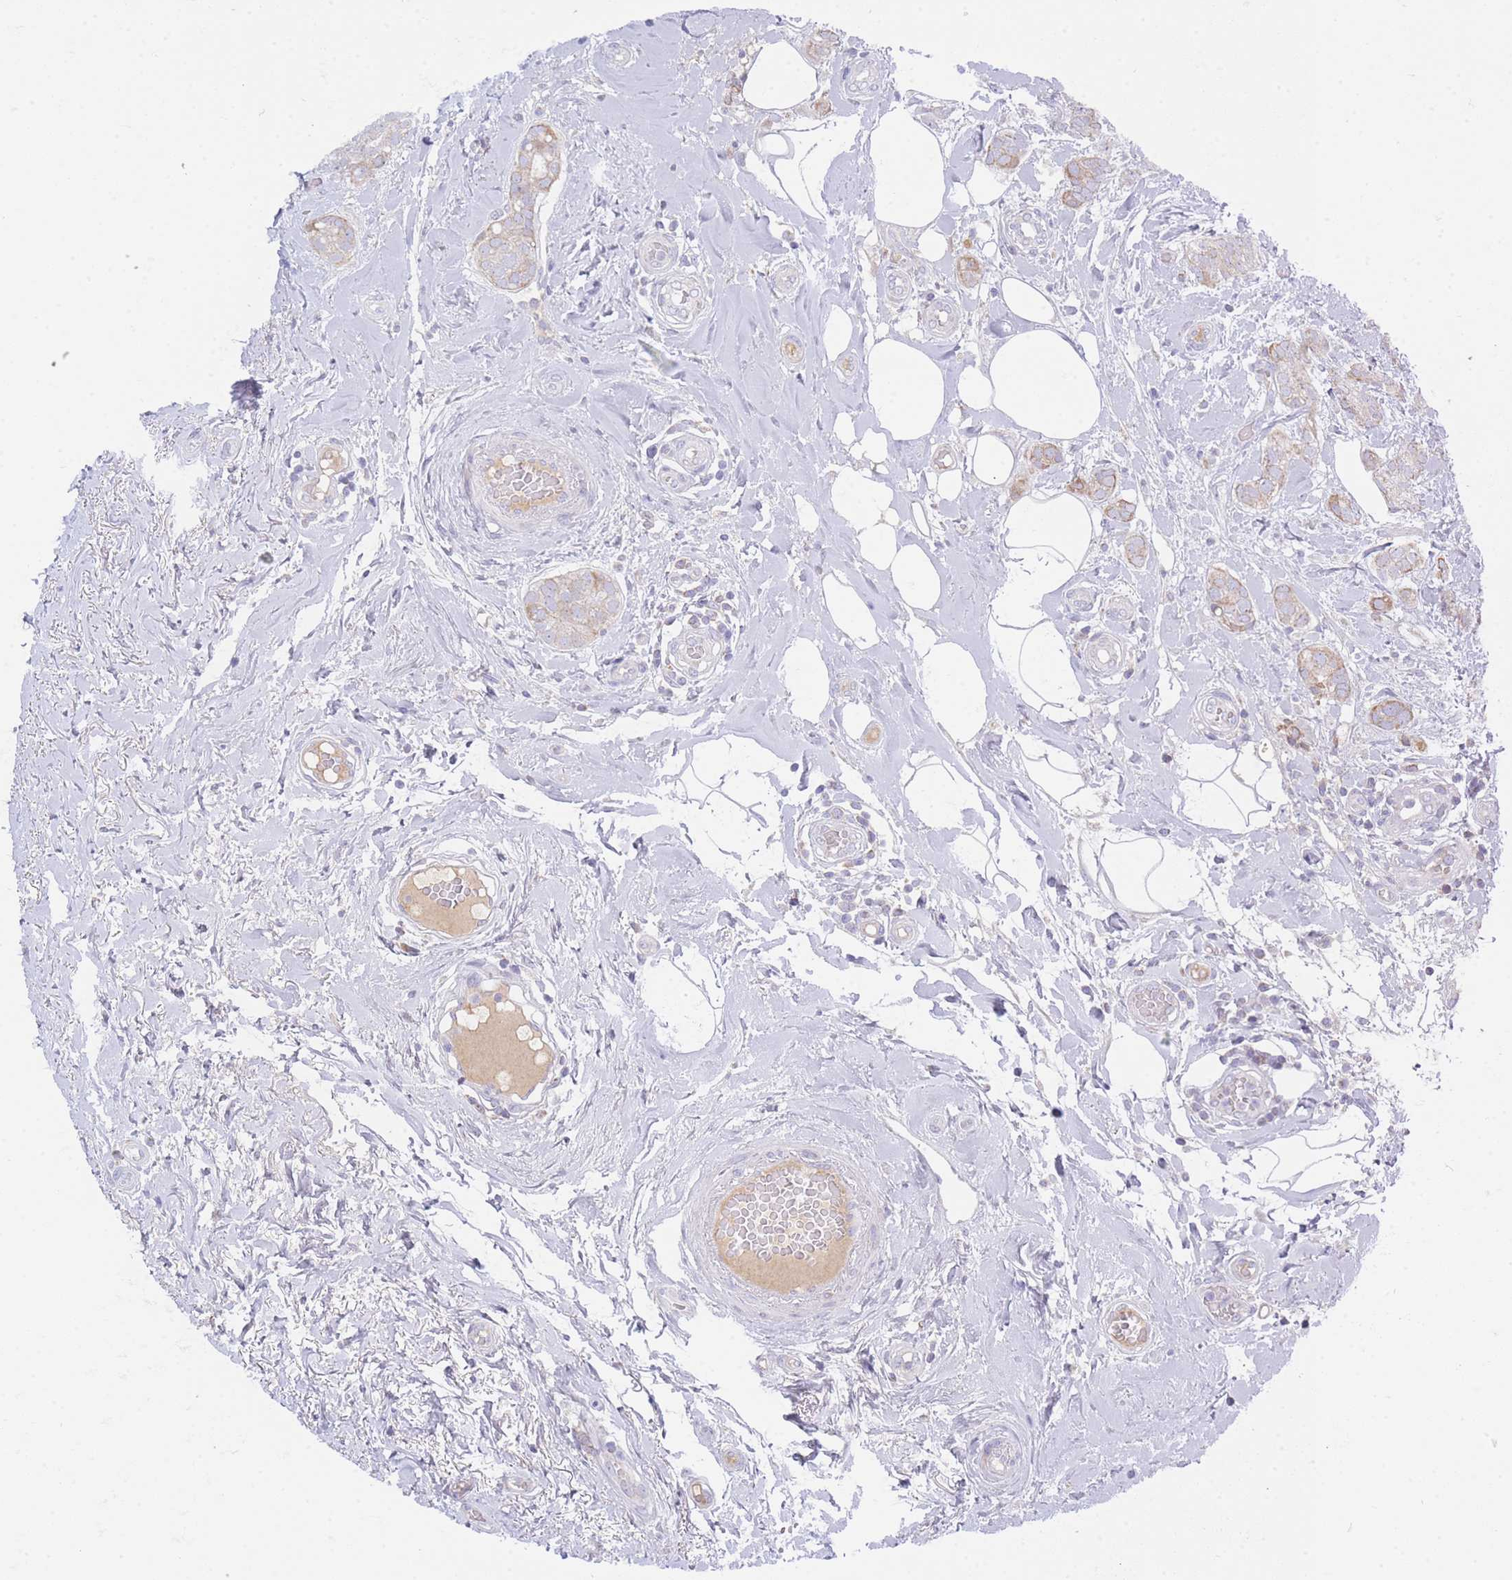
{"staining": {"intensity": "weak", "quantity": ">75%", "location": "cytoplasmic/membranous"}, "tissue": "breast cancer", "cell_type": "Tumor cells", "image_type": "cancer", "snomed": [{"axis": "morphology", "description": "Duct carcinoma"}, {"axis": "topography", "description": "Breast"}], "caption": "Immunohistochemical staining of breast invasive ductal carcinoma reveals weak cytoplasmic/membranous protein staining in approximately >75% of tumor cells.", "gene": "NANP", "patient": {"sex": "female", "age": 73}}